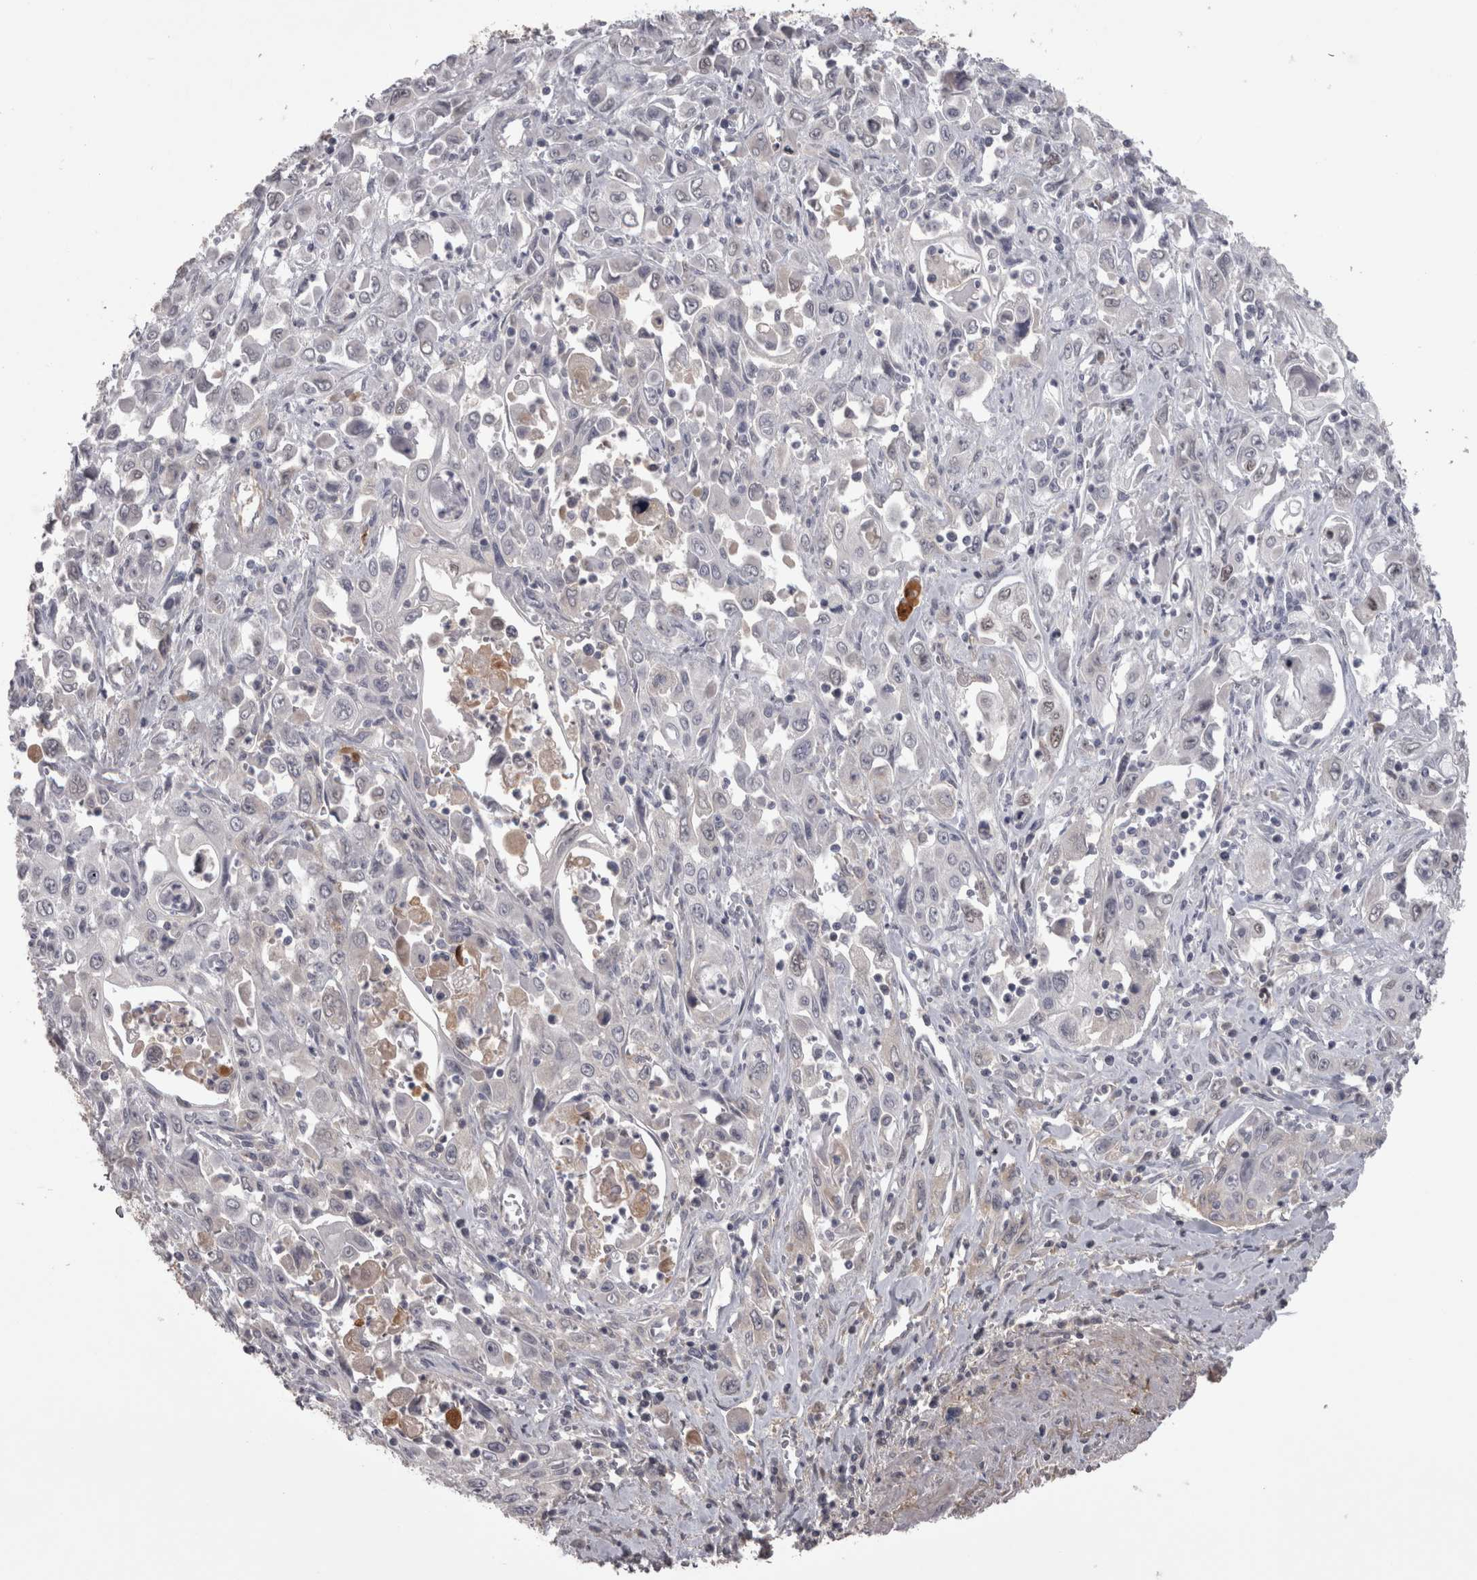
{"staining": {"intensity": "weak", "quantity": "<25%", "location": "nuclear"}, "tissue": "pancreatic cancer", "cell_type": "Tumor cells", "image_type": "cancer", "snomed": [{"axis": "morphology", "description": "Adenocarcinoma, NOS"}, {"axis": "topography", "description": "Pancreas"}], "caption": "Pancreatic cancer was stained to show a protein in brown. There is no significant positivity in tumor cells.", "gene": "SAA4", "patient": {"sex": "male", "age": 70}}